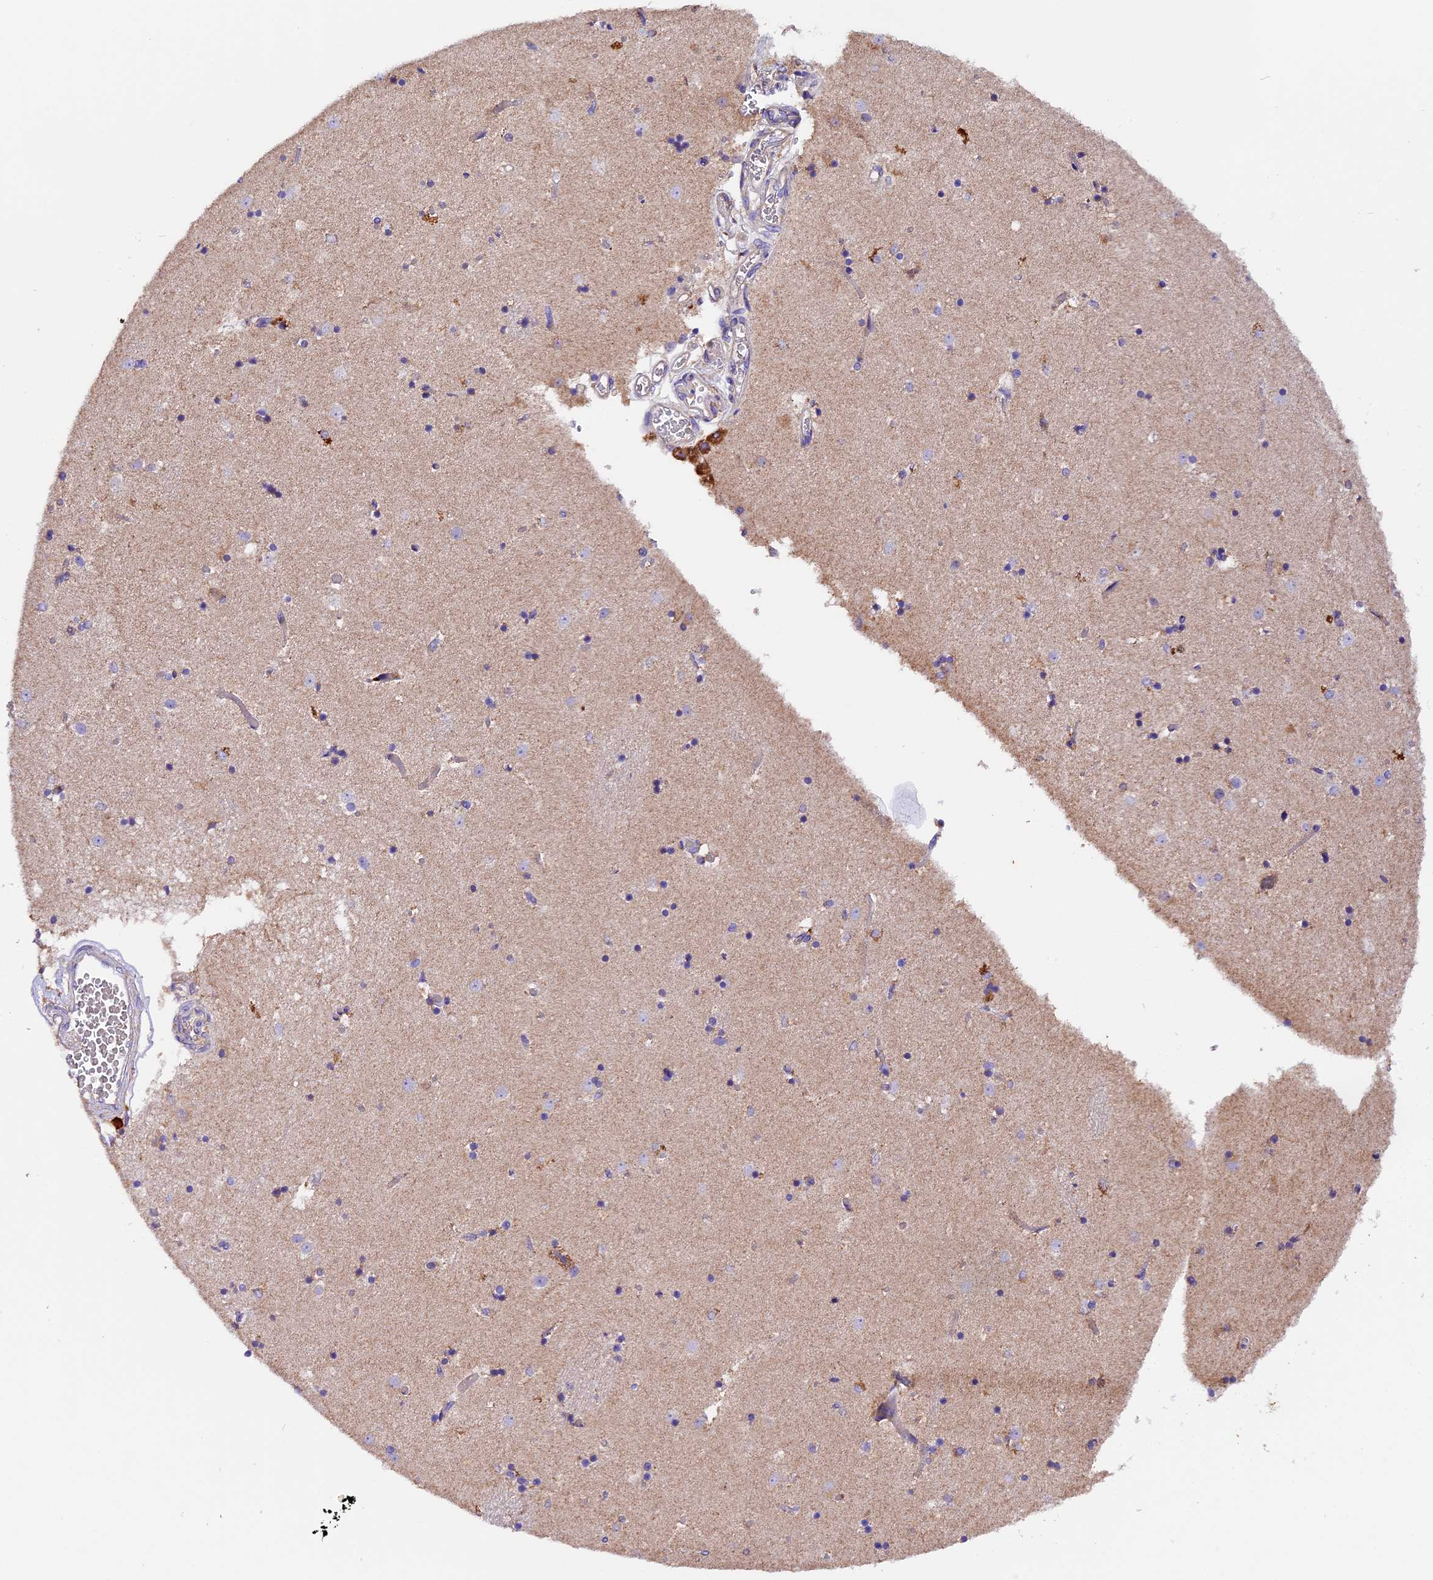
{"staining": {"intensity": "negative", "quantity": "none", "location": "none"}, "tissue": "caudate", "cell_type": "Glial cells", "image_type": "normal", "snomed": [{"axis": "morphology", "description": "Normal tissue, NOS"}, {"axis": "topography", "description": "Lateral ventricle wall"}], "caption": "A high-resolution image shows immunohistochemistry staining of normal caudate, which exhibits no significant staining in glial cells.", "gene": "SIX5", "patient": {"sex": "female", "age": 52}}